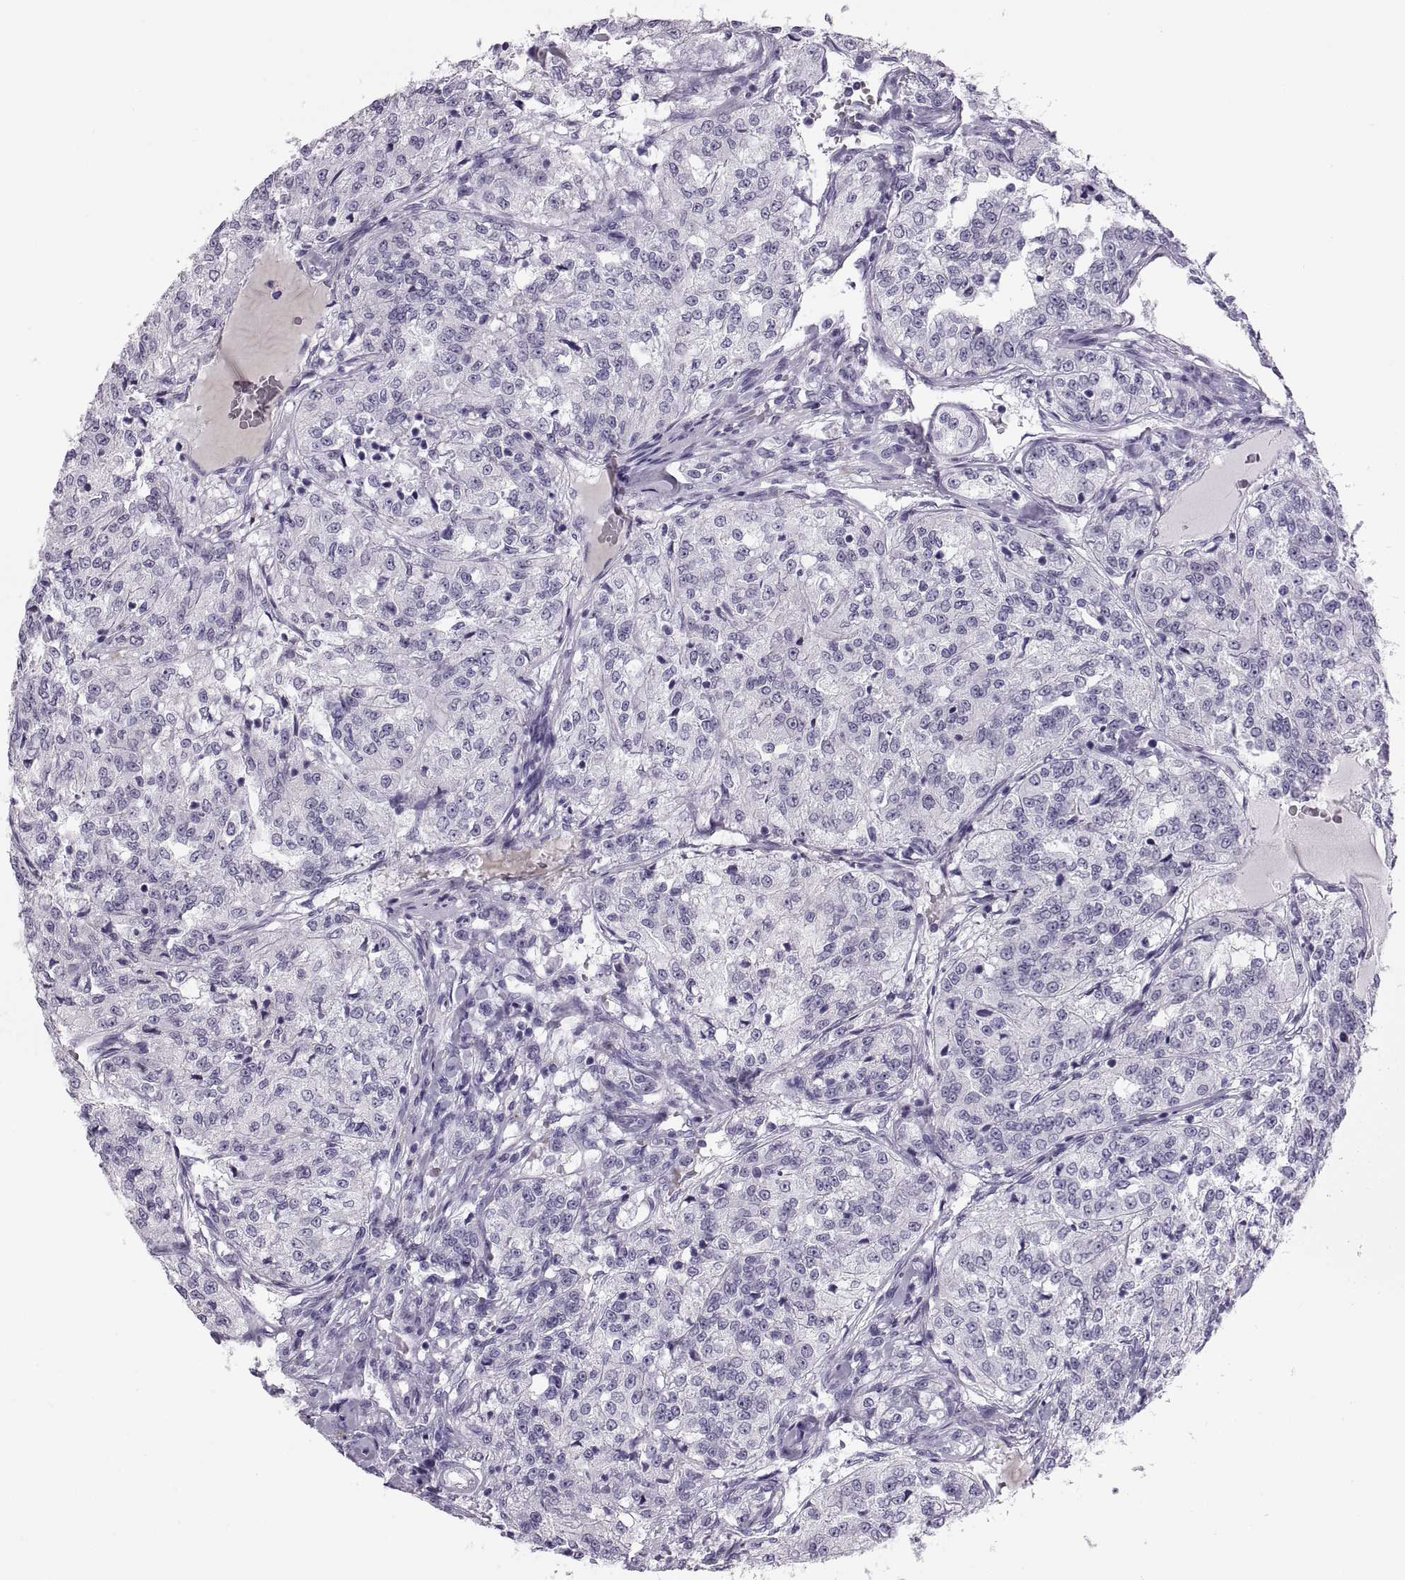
{"staining": {"intensity": "negative", "quantity": "none", "location": "none"}, "tissue": "renal cancer", "cell_type": "Tumor cells", "image_type": "cancer", "snomed": [{"axis": "morphology", "description": "Adenocarcinoma, NOS"}, {"axis": "topography", "description": "Kidney"}], "caption": "Renal cancer was stained to show a protein in brown. There is no significant expression in tumor cells.", "gene": "QRICH2", "patient": {"sex": "female", "age": 63}}